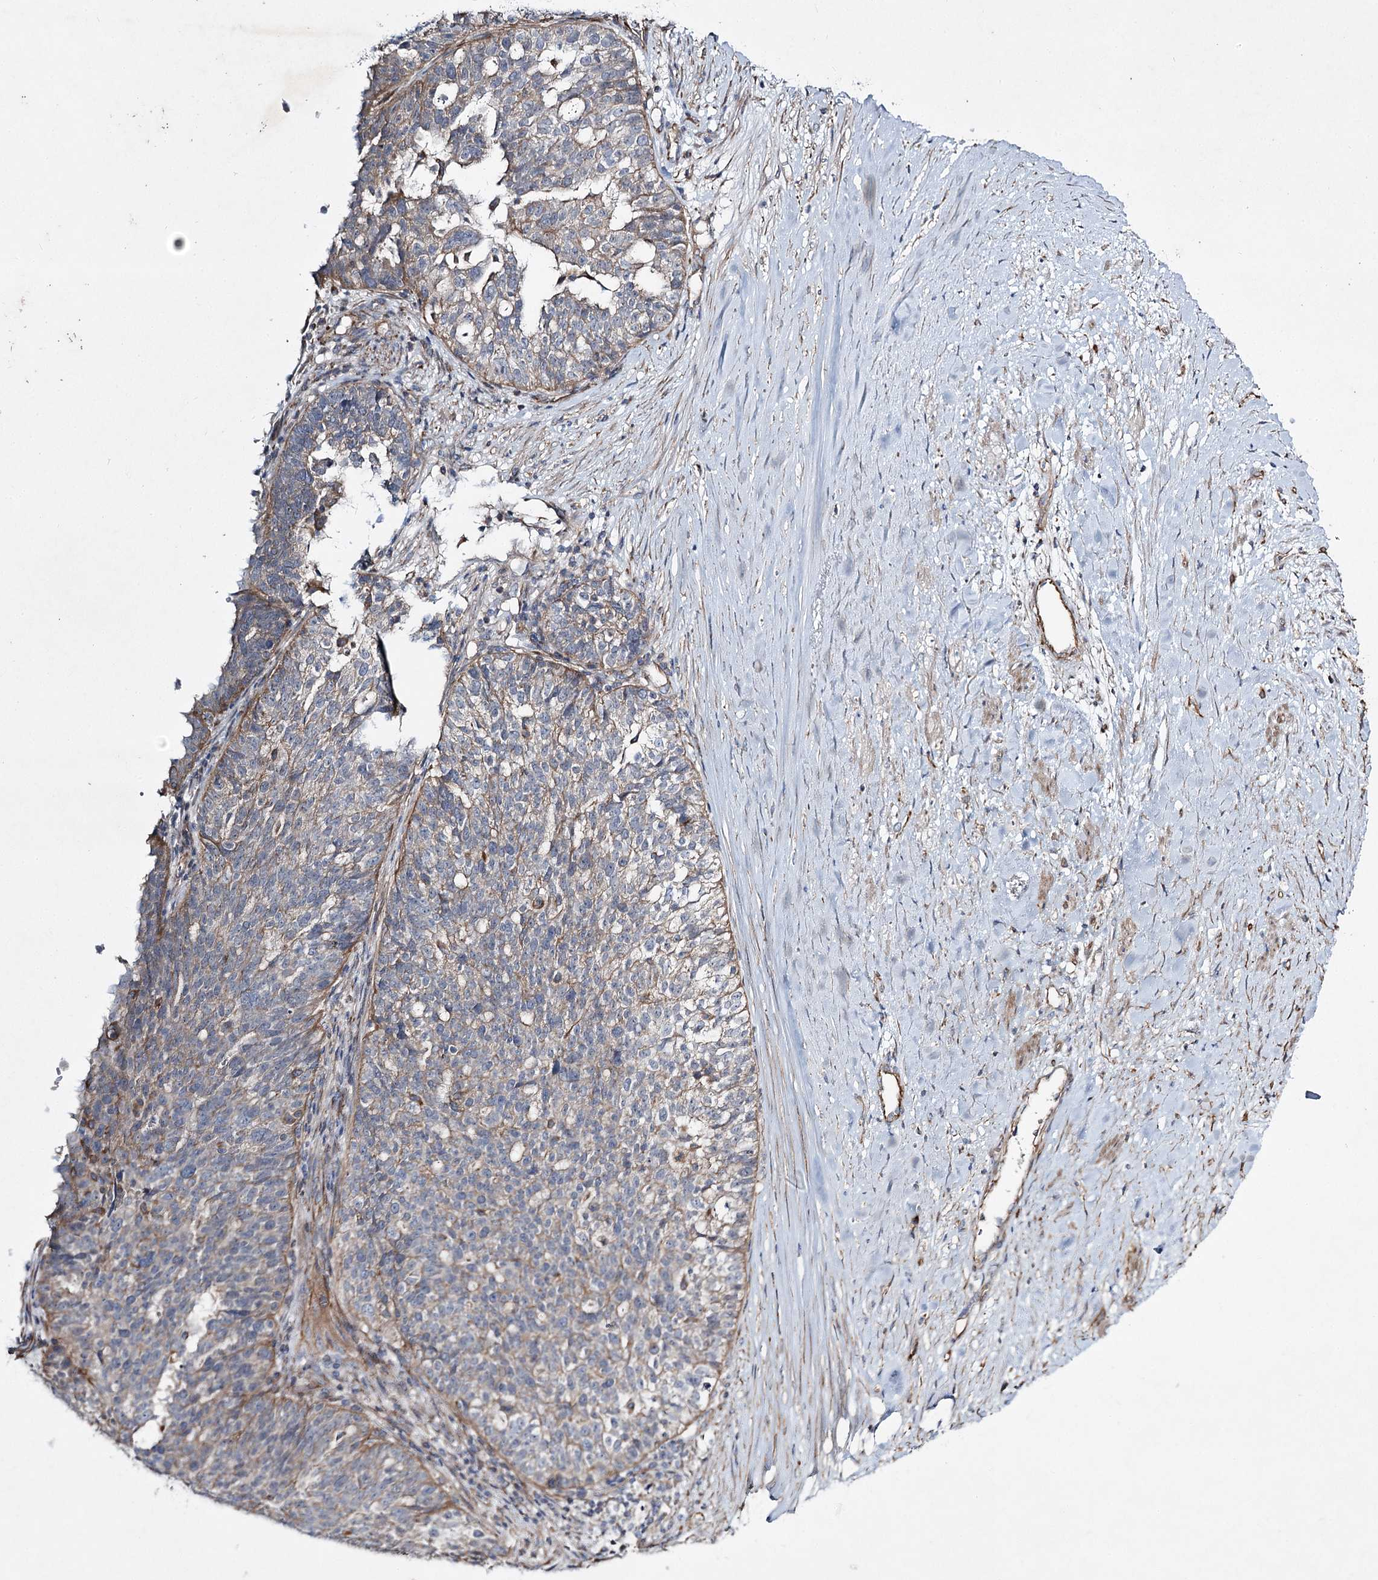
{"staining": {"intensity": "negative", "quantity": "none", "location": "none"}, "tissue": "ovarian cancer", "cell_type": "Tumor cells", "image_type": "cancer", "snomed": [{"axis": "morphology", "description": "Cystadenocarcinoma, serous, NOS"}, {"axis": "topography", "description": "Ovary"}], "caption": "High magnification brightfield microscopy of ovarian serous cystadenocarcinoma stained with DAB (3,3'-diaminobenzidine) (brown) and counterstained with hematoxylin (blue): tumor cells show no significant positivity. (Immunohistochemistry (ihc), brightfield microscopy, high magnification).", "gene": "KIAA0825", "patient": {"sex": "female", "age": 59}}